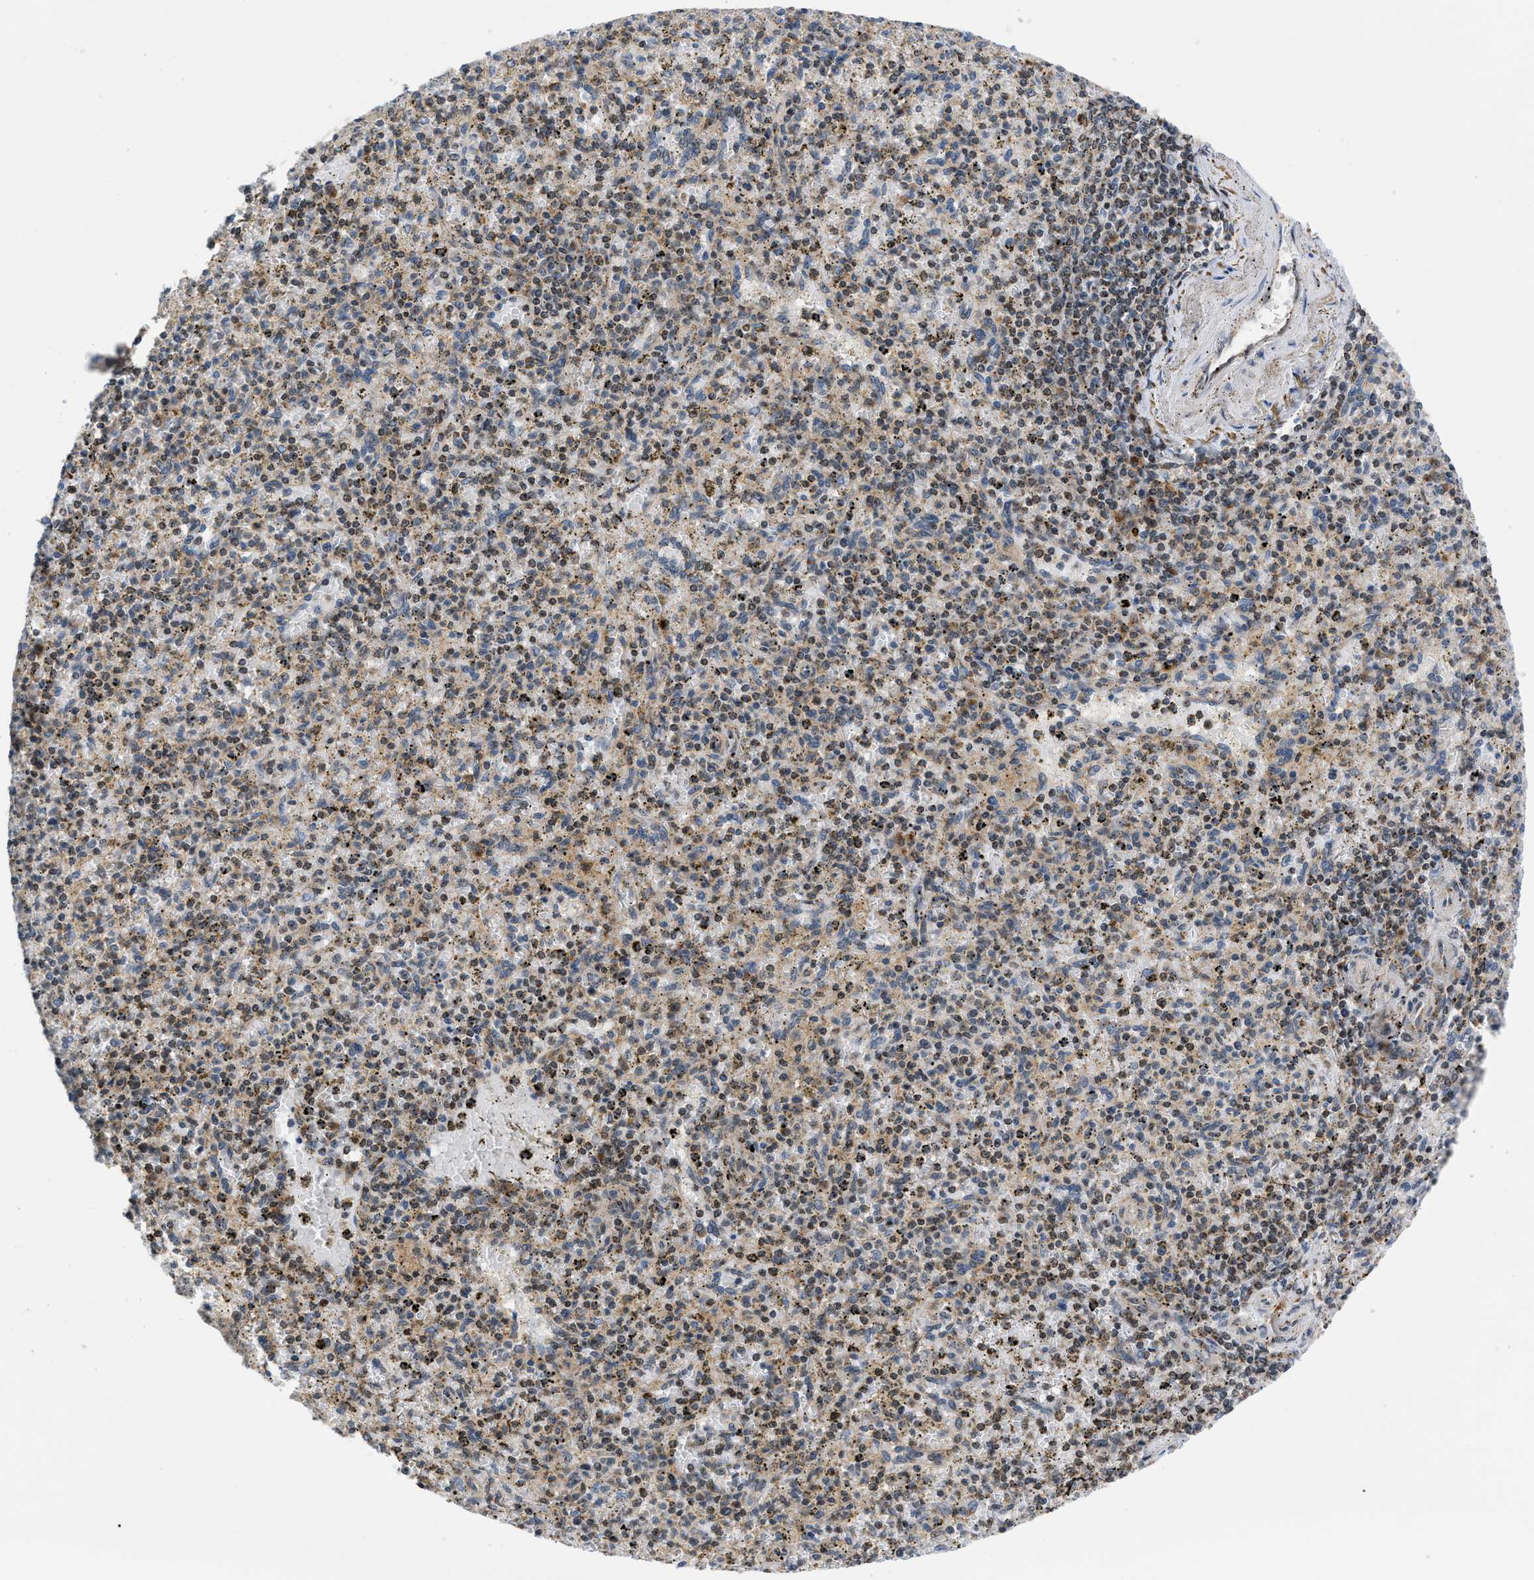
{"staining": {"intensity": "weak", "quantity": "25%-75%", "location": "cytoplasmic/membranous,nuclear"}, "tissue": "spleen", "cell_type": "Cells in red pulp", "image_type": "normal", "snomed": [{"axis": "morphology", "description": "Normal tissue, NOS"}, {"axis": "topography", "description": "Spleen"}], "caption": "Approximately 25%-75% of cells in red pulp in normal human spleen reveal weak cytoplasmic/membranous,nuclear protein expression as visualized by brown immunohistochemical staining.", "gene": "ZBTB11", "patient": {"sex": "male", "age": 72}}